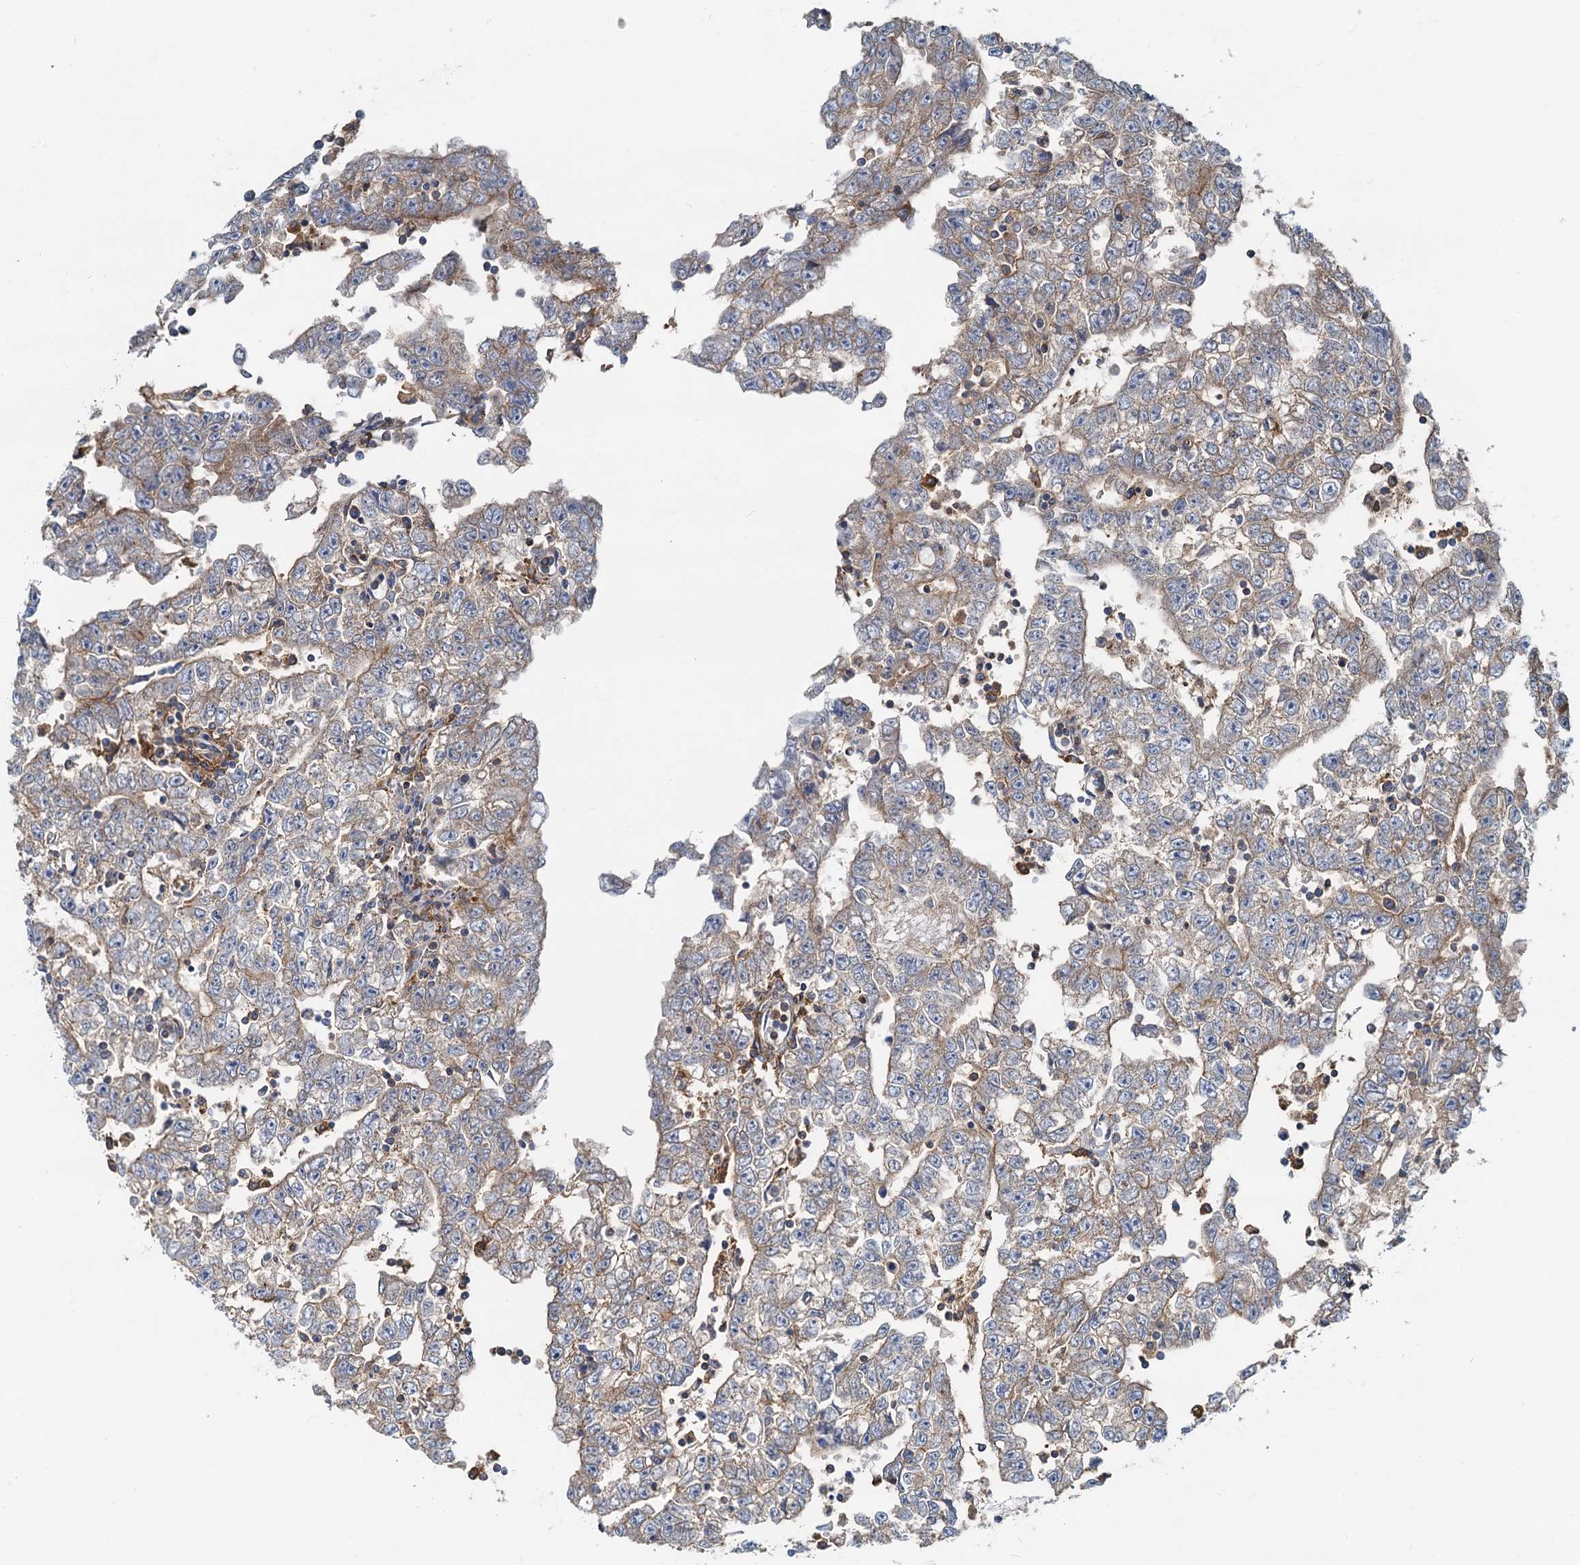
{"staining": {"intensity": "weak", "quantity": "25%-75%", "location": "cytoplasmic/membranous"}, "tissue": "testis cancer", "cell_type": "Tumor cells", "image_type": "cancer", "snomed": [{"axis": "morphology", "description": "Carcinoma, Embryonal, NOS"}, {"axis": "topography", "description": "Testis"}], "caption": "Immunohistochemistry (DAB) staining of testis cancer displays weak cytoplasmic/membranous protein expression in approximately 25%-75% of tumor cells. The staining is performed using DAB (3,3'-diaminobenzidine) brown chromogen to label protein expression. The nuclei are counter-stained blue using hematoxylin.", "gene": "LNX2", "patient": {"sex": "male", "age": 25}}